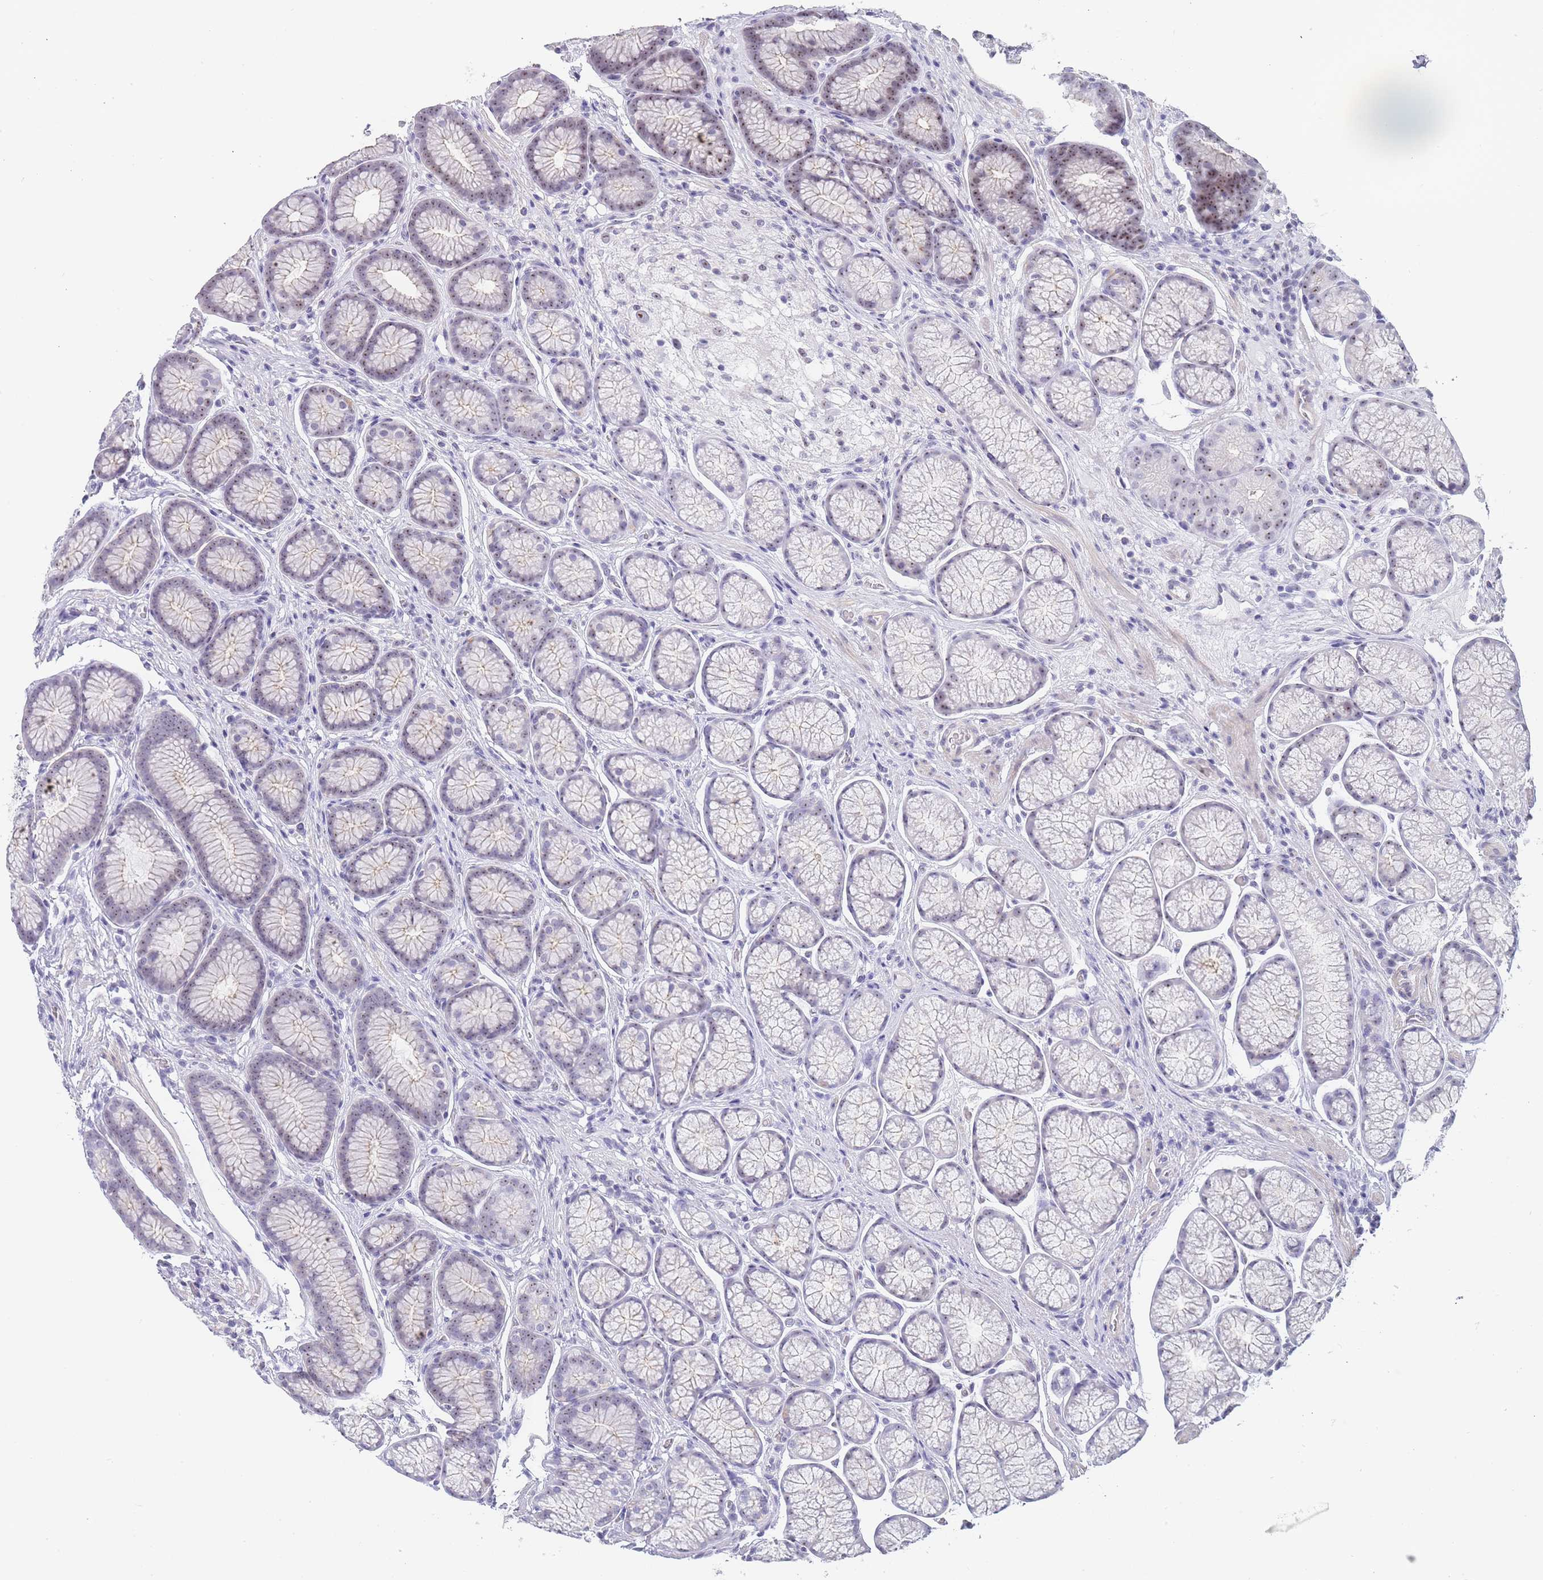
{"staining": {"intensity": "moderate", "quantity": "<25%", "location": "cytoplasmic/membranous,nuclear"}, "tissue": "stomach", "cell_type": "Glandular cells", "image_type": "normal", "snomed": [{"axis": "morphology", "description": "Normal tissue, NOS"}, {"axis": "topography", "description": "Stomach"}], "caption": "Immunohistochemical staining of unremarkable stomach shows <25% levels of moderate cytoplasmic/membranous,nuclear protein expression in about <25% of glandular cells.", "gene": "NOP14", "patient": {"sex": "male", "age": 42}}